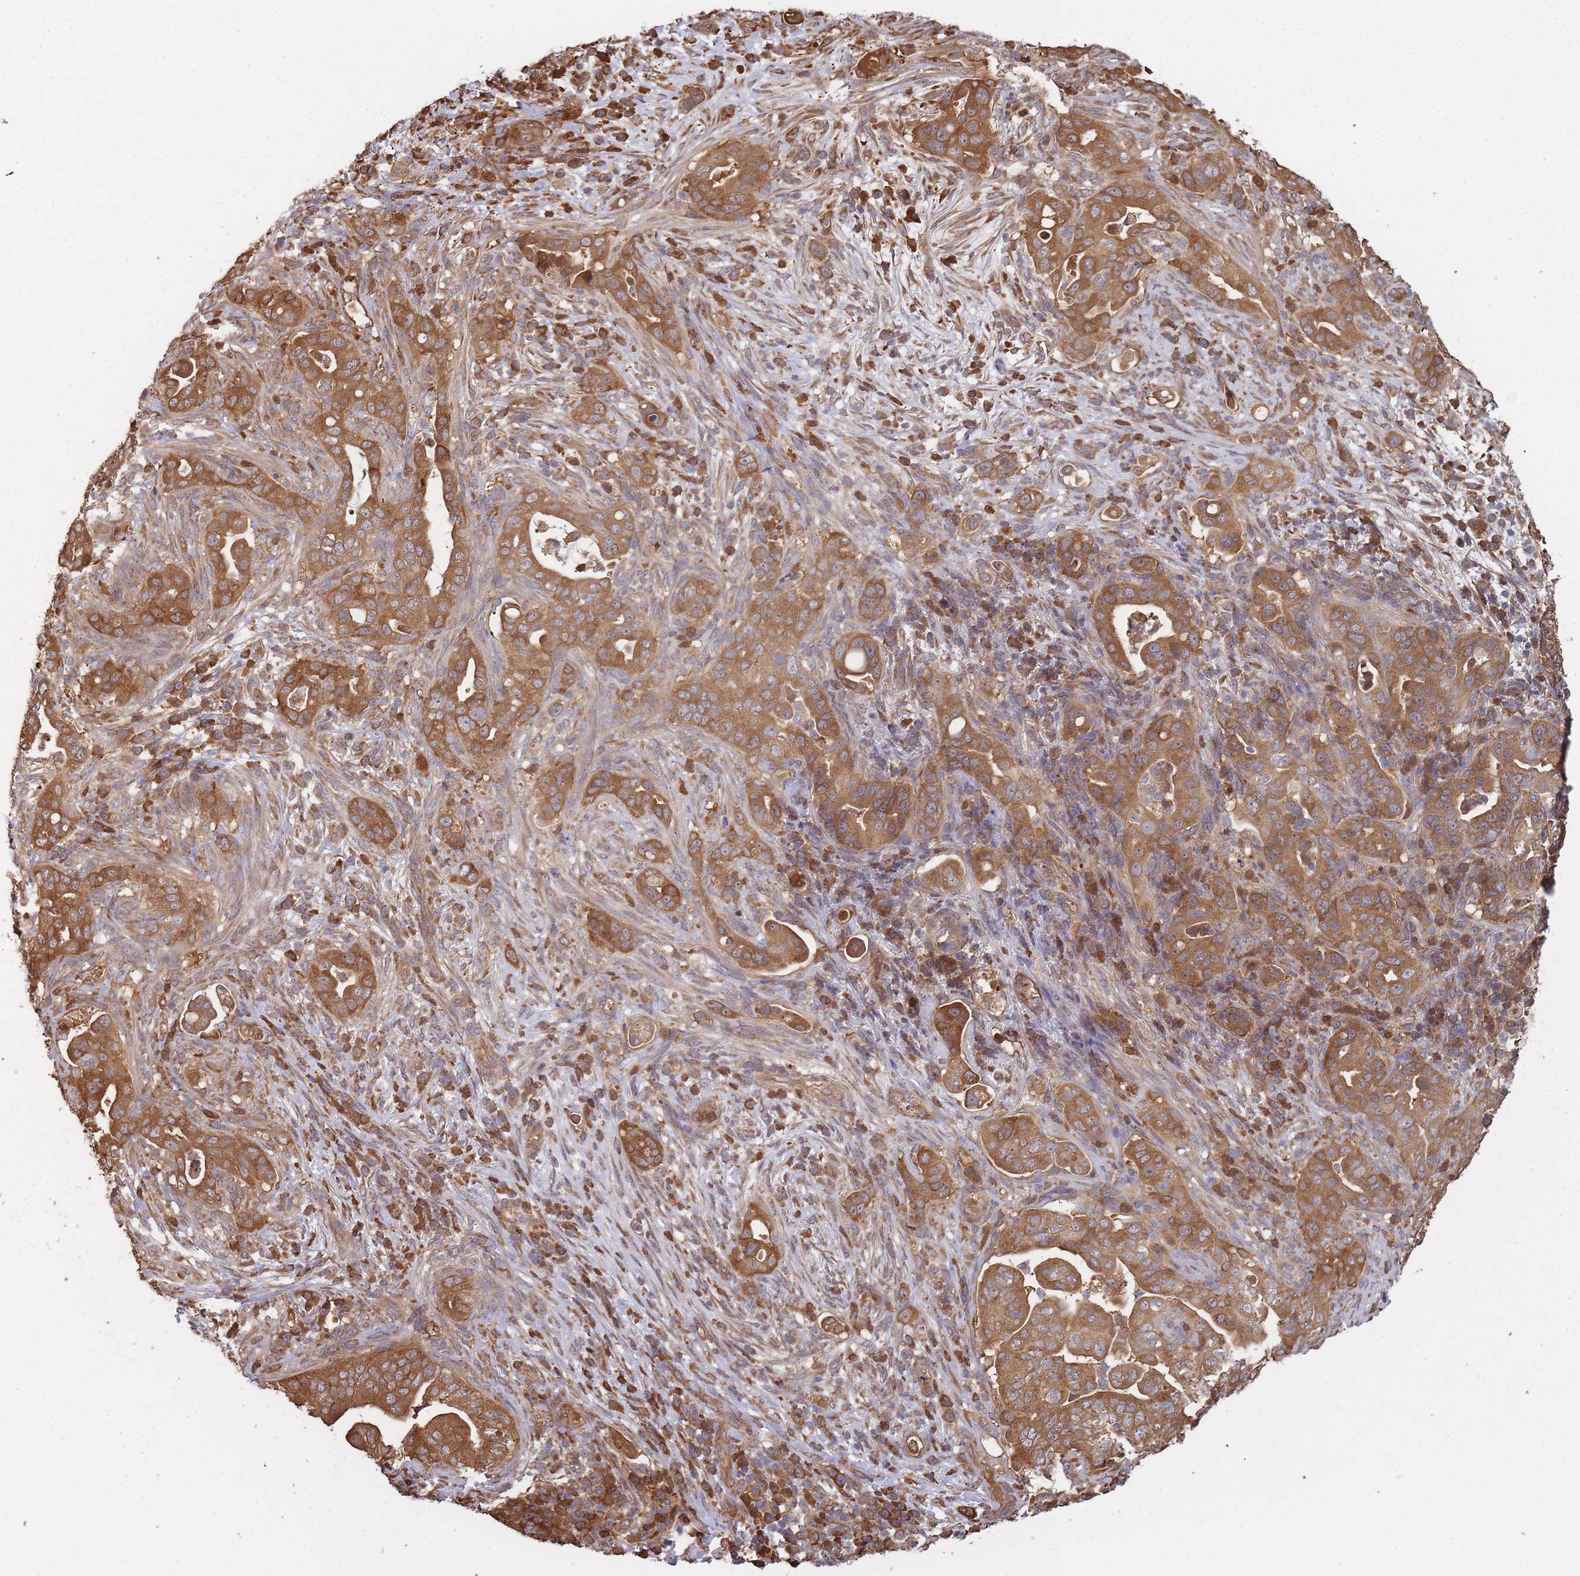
{"staining": {"intensity": "moderate", "quantity": ">75%", "location": "cytoplasmic/membranous"}, "tissue": "pancreatic cancer", "cell_type": "Tumor cells", "image_type": "cancer", "snomed": [{"axis": "morphology", "description": "Adenocarcinoma, NOS"}, {"axis": "topography", "description": "Pancreas"}], "caption": "Immunohistochemistry (IHC) image of adenocarcinoma (pancreatic) stained for a protein (brown), which exhibits medium levels of moderate cytoplasmic/membranous staining in about >75% of tumor cells.", "gene": "ARL13B", "patient": {"sex": "female", "age": 63}}